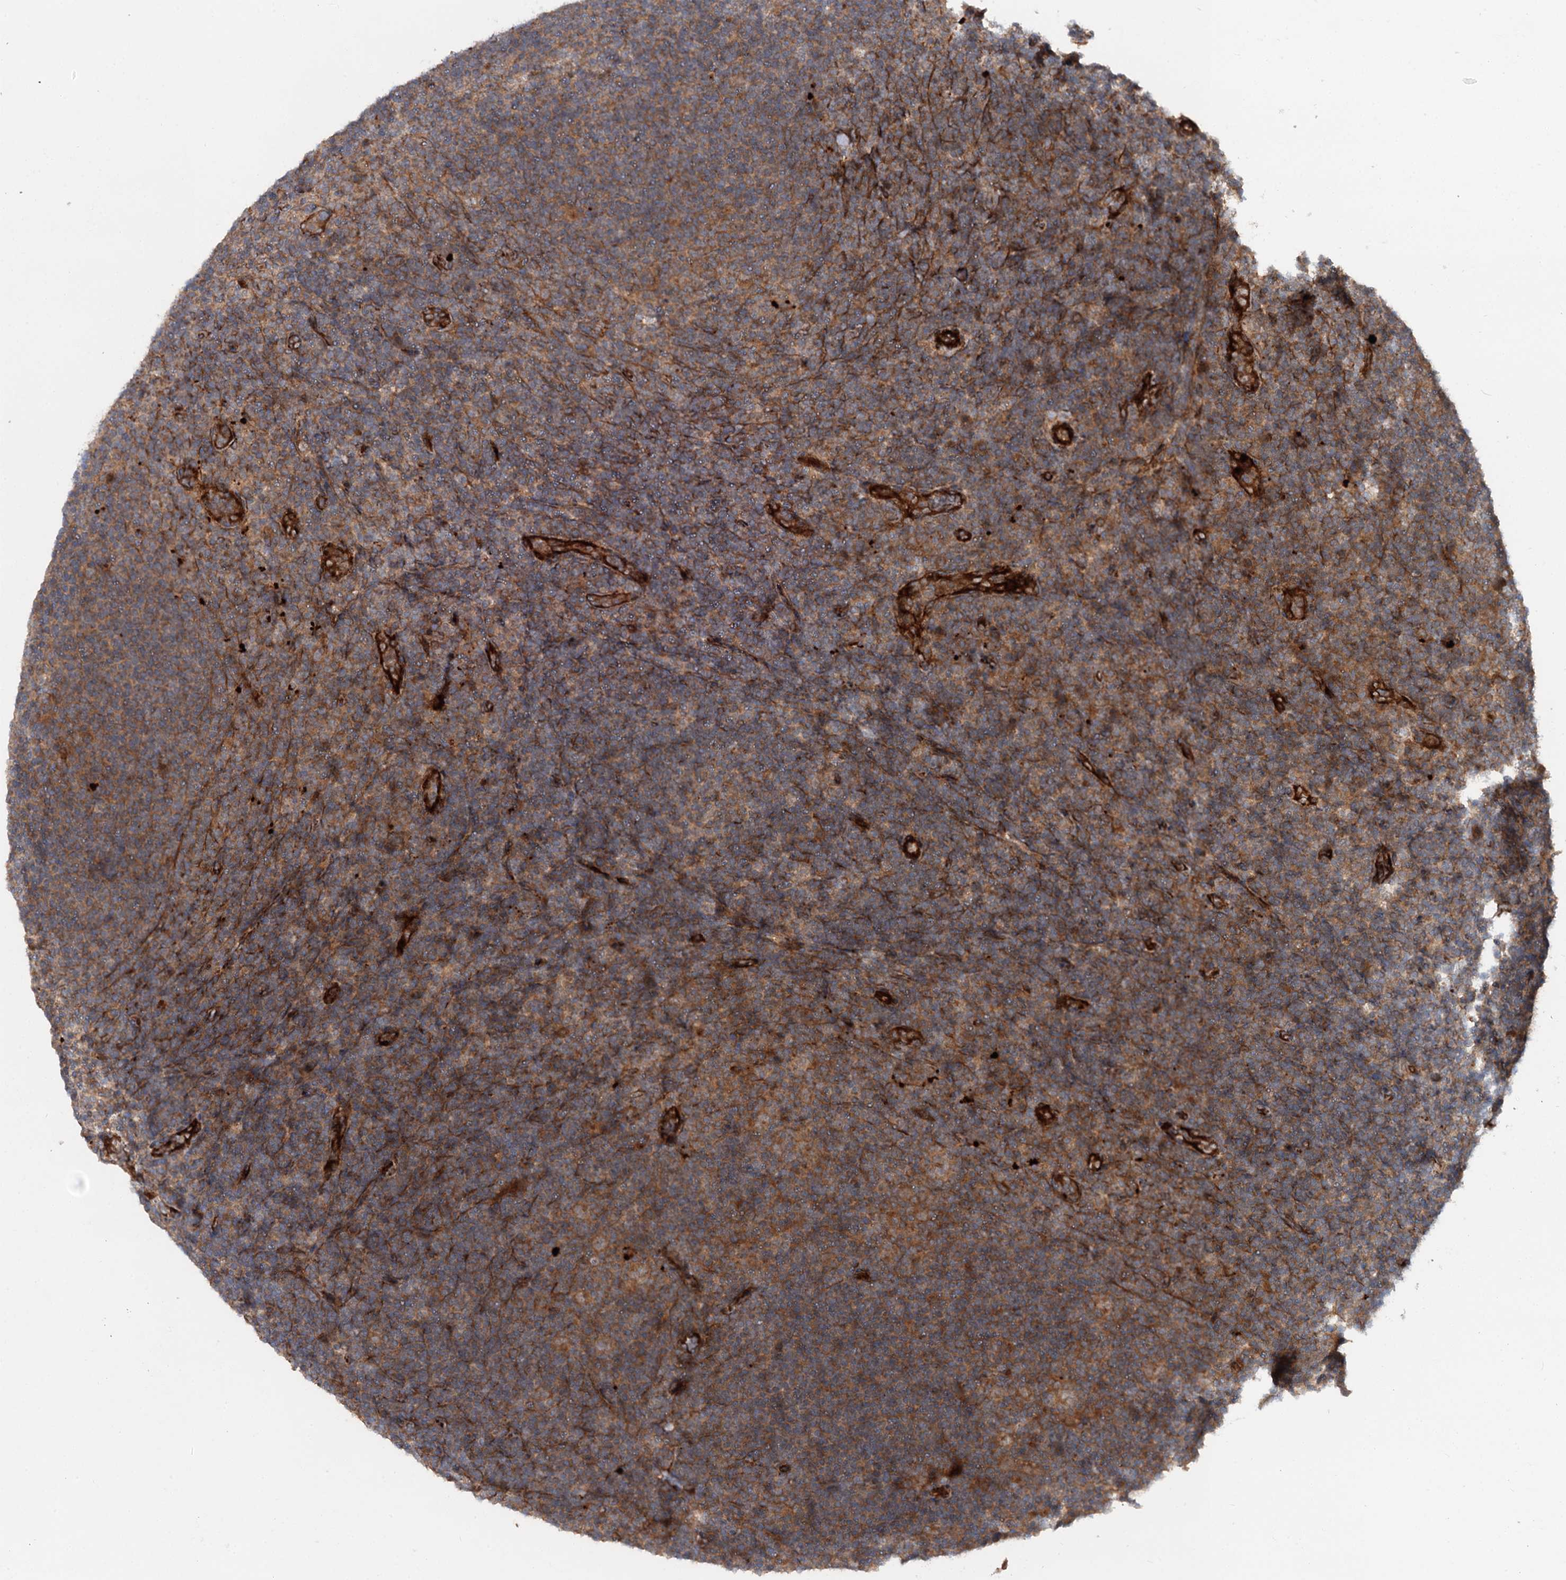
{"staining": {"intensity": "moderate", "quantity": ">75%", "location": "cytoplasmic/membranous"}, "tissue": "lymphoma", "cell_type": "Tumor cells", "image_type": "cancer", "snomed": [{"axis": "morphology", "description": "Hodgkin's disease, NOS"}, {"axis": "topography", "description": "Lymph node"}], "caption": "About >75% of tumor cells in Hodgkin's disease show moderate cytoplasmic/membranous protein staining as visualized by brown immunohistochemical staining.", "gene": "ADGRG4", "patient": {"sex": "female", "age": 57}}